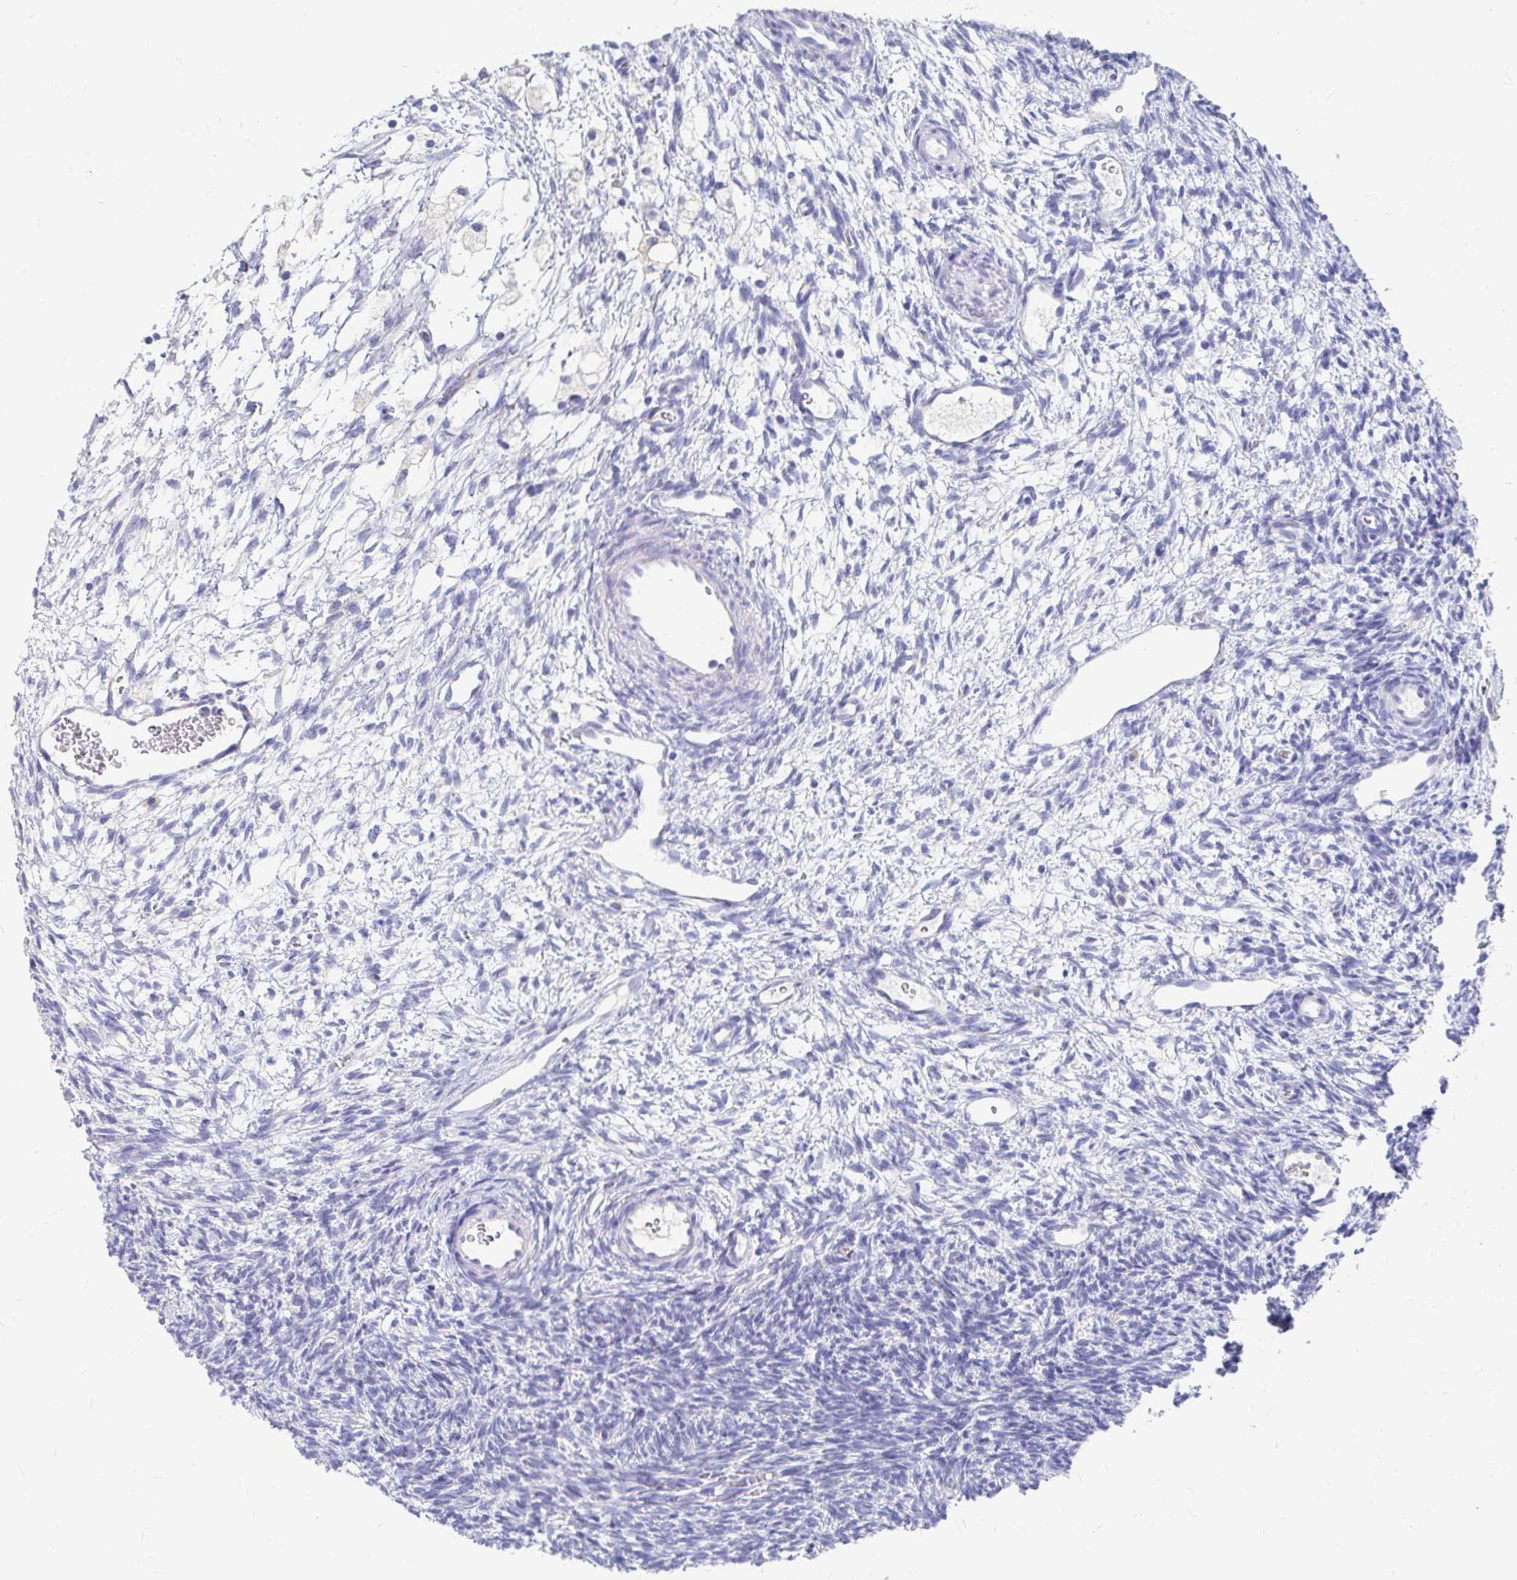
{"staining": {"intensity": "negative", "quantity": "none", "location": "none"}, "tissue": "ovary", "cell_type": "Follicle cells", "image_type": "normal", "snomed": [{"axis": "morphology", "description": "Normal tissue, NOS"}, {"axis": "topography", "description": "Ovary"}], "caption": "Image shows no protein staining in follicle cells of unremarkable ovary. The staining was performed using DAB to visualize the protein expression in brown, while the nuclei were stained in blue with hematoxylin (Magnification: 20x).", "gene": "LAMC3", "patient": {"sex": "female", "age": 34}}